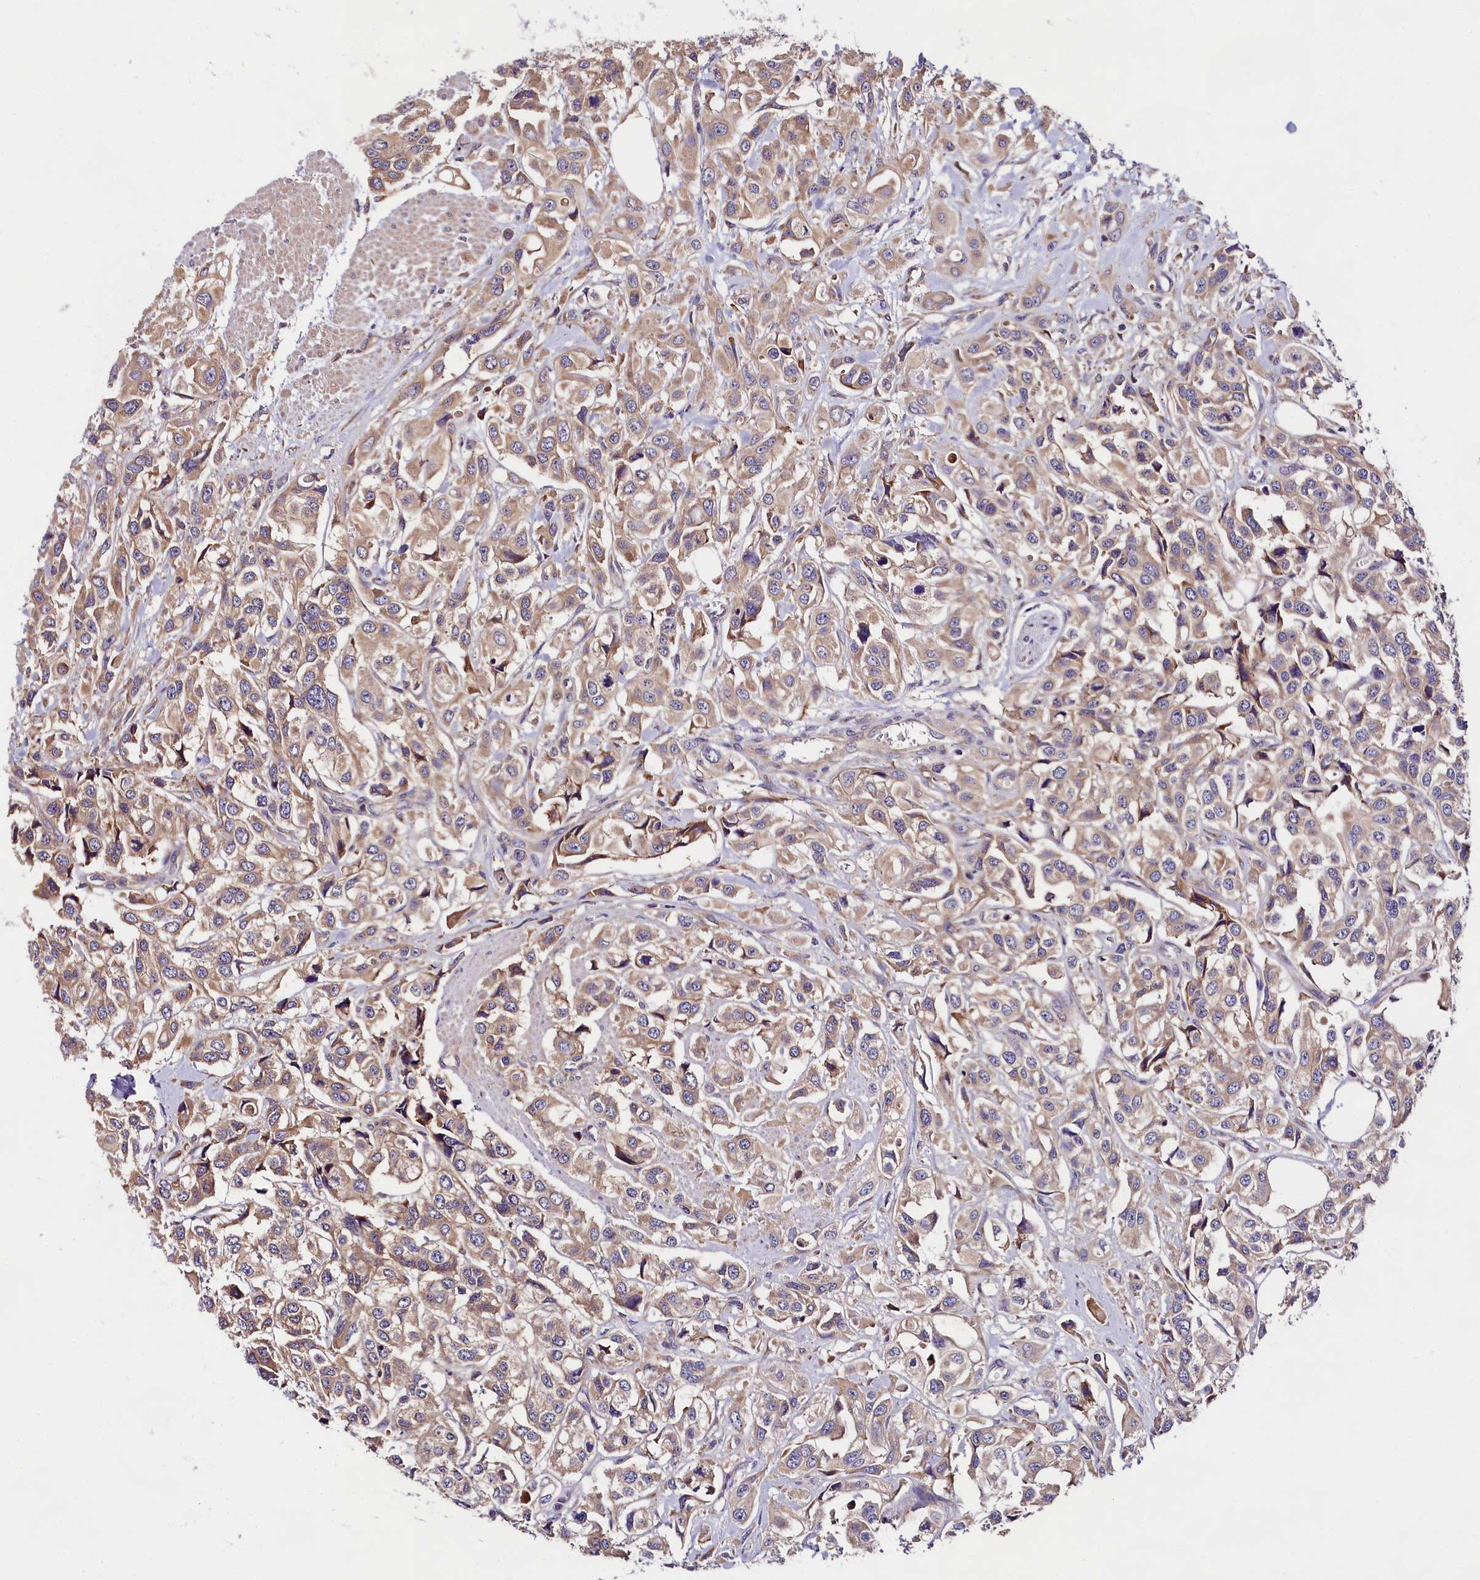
{"staining": {"intensity": "weak", "quantity": ">75%", "location": "cytoplasmic/membranous"}, "tissue": "urothelial cancer", "cell_type": "Tumor cells", "image_type": "cancer", "snomed": [{"axis": "morphology", "description": "Urothelial carcinoma, High grade"}, {"axis": "topography", "description": "Urinary bladder"}], "caption": "Protein analysis of urothelial carcinoma (high-grade) tissue demonstrates weak cytoplasmic/membranous expression in approximately >75% of tumor cells. The staining was performed using DAB, with brown indicating positive protein expression. Nuclei are stained blue with hematoxylin.", "gene": "SPG11", "patient": {"sex": "male", "age": 67}}